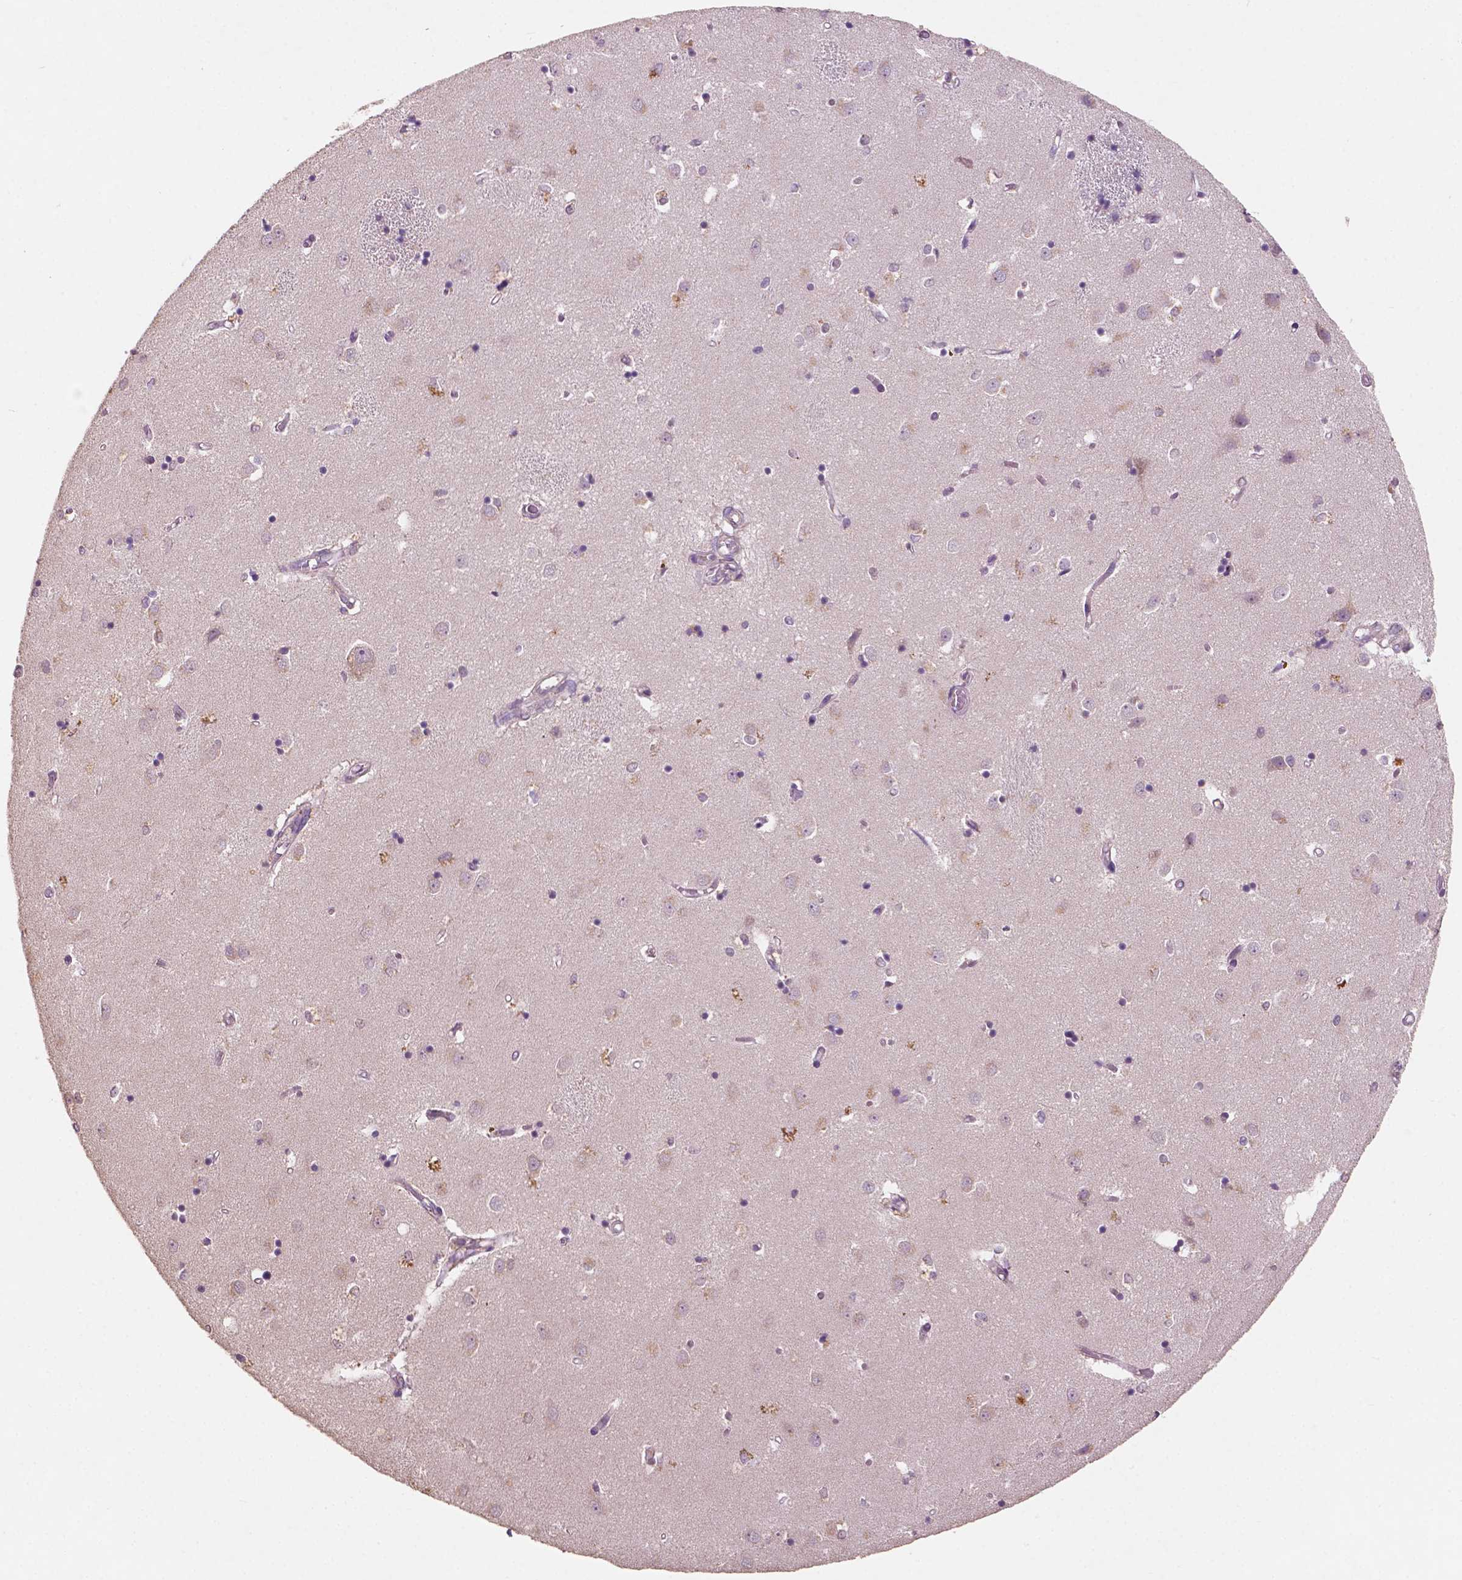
{"staining": {"intensity": "weak", "quantity": "<25%", "location": "cytoplasmic/membranous"}, "tissue": "caudate", "cell_type": "Glial cells", "image_type": "normal", "snomed": [{"axis": "morphology", "description": "Normal tissue, NOS"}, {"axis": "topography", "description": "Lateral ventricle wall"}], "caption": "This photomicrograph is of benign caudate stained with immunohistochemistry (IHC) to label a protein in brown with the nuclei are counter-stained blue. There is no expression in glial cells. (DAB (3,3'-diaminobenzidine) immunohistochemistry, high magnification).", "gene": "CHPT1", "patient": {"sex": "male", "age": 54}}